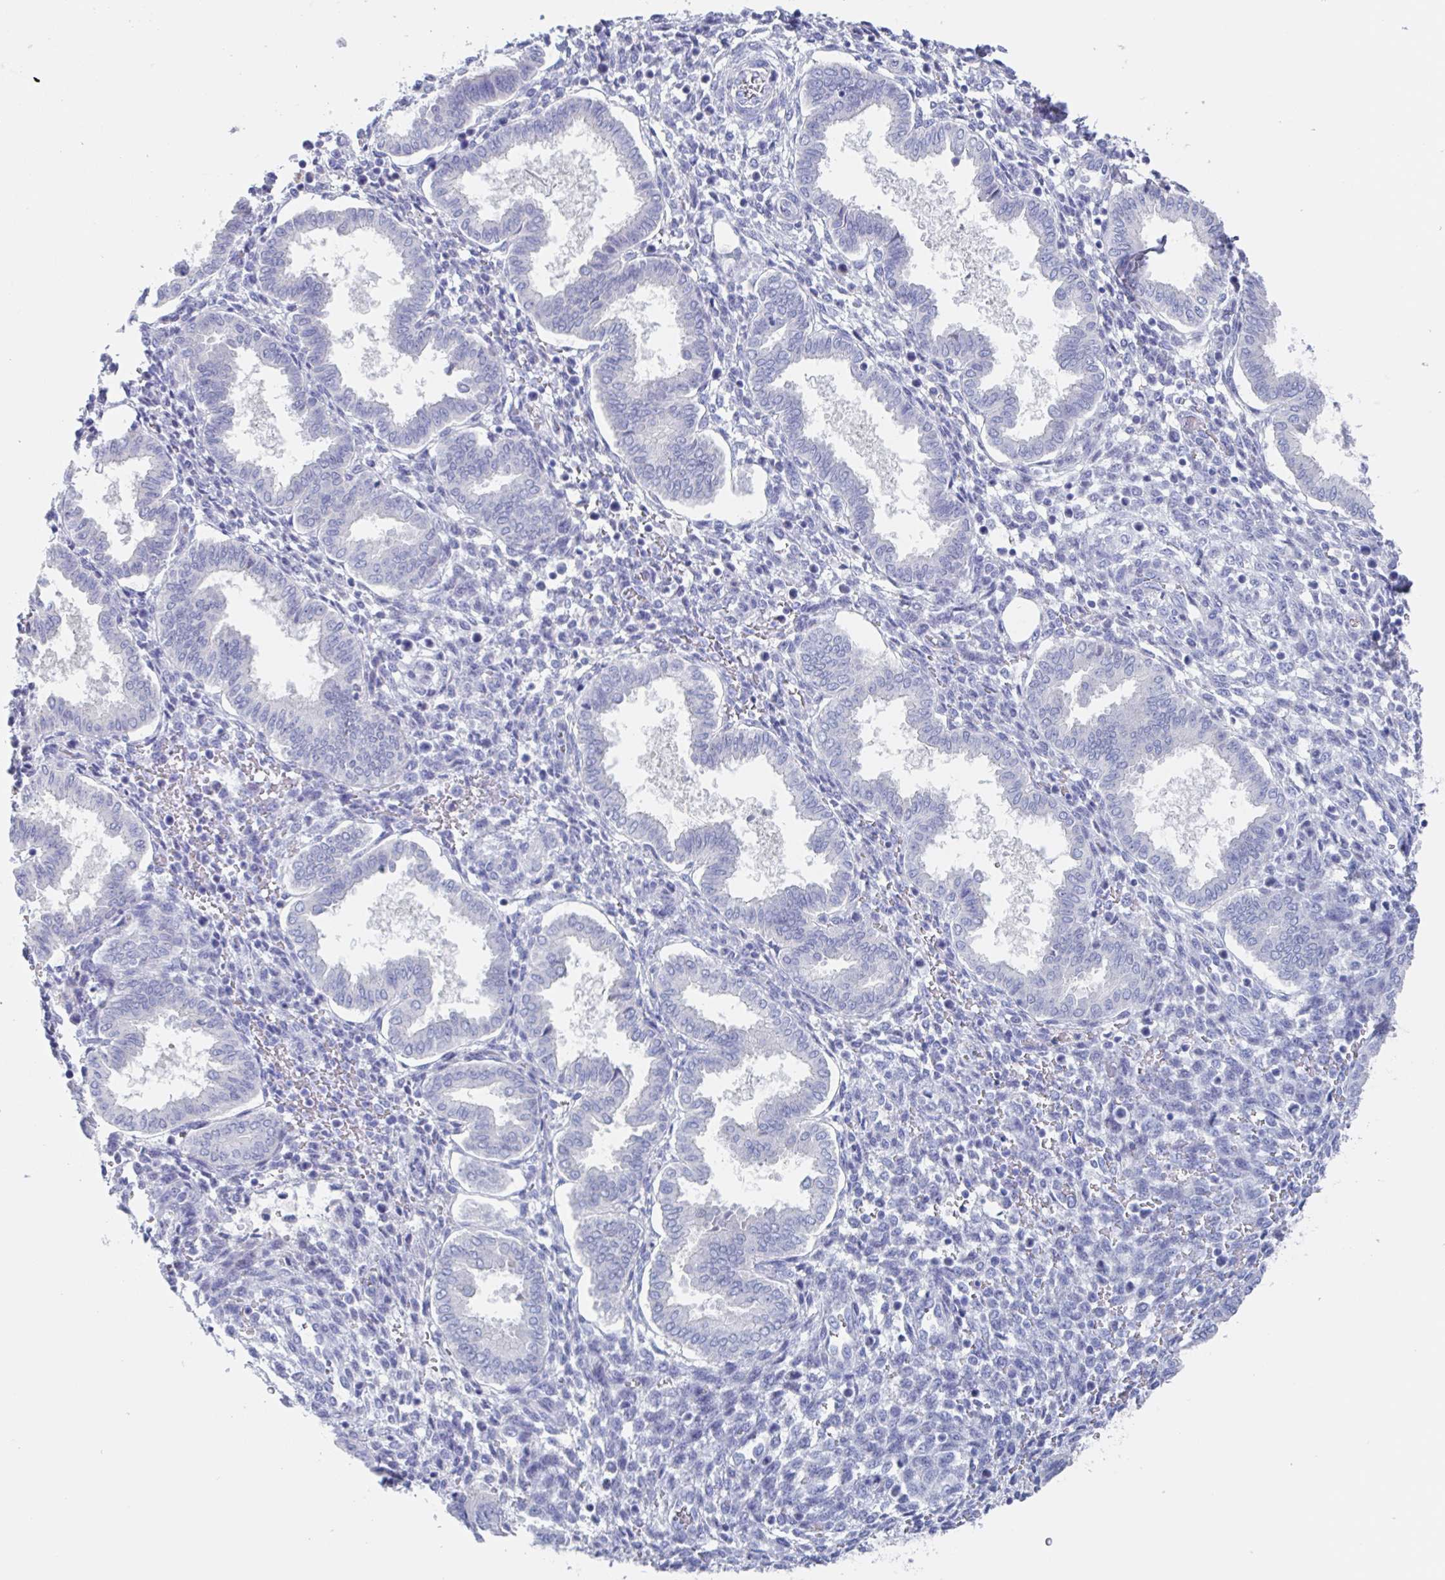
{"staining": {"intensity": "negative", "quantity": "none", "location": "none"}, "tissue": "endometrium", "cell_type": "Cells in endometrial stroma", "image_type": "normal", "snomed": [{"axis": "morphology", "description": "Normal tissue, NOS"}, {"axis": "topography", "description": "Endometrium"}], "caption": "Immunohistochemical staining of benign endometrium displays no significant positivity in cells in endometrial stroma. (DAB immunohistochemistry visualized using brightfield microscopy, high magnification).", "gene": "NOXRED1", "patient": {"sex": "female", "age": 24}}